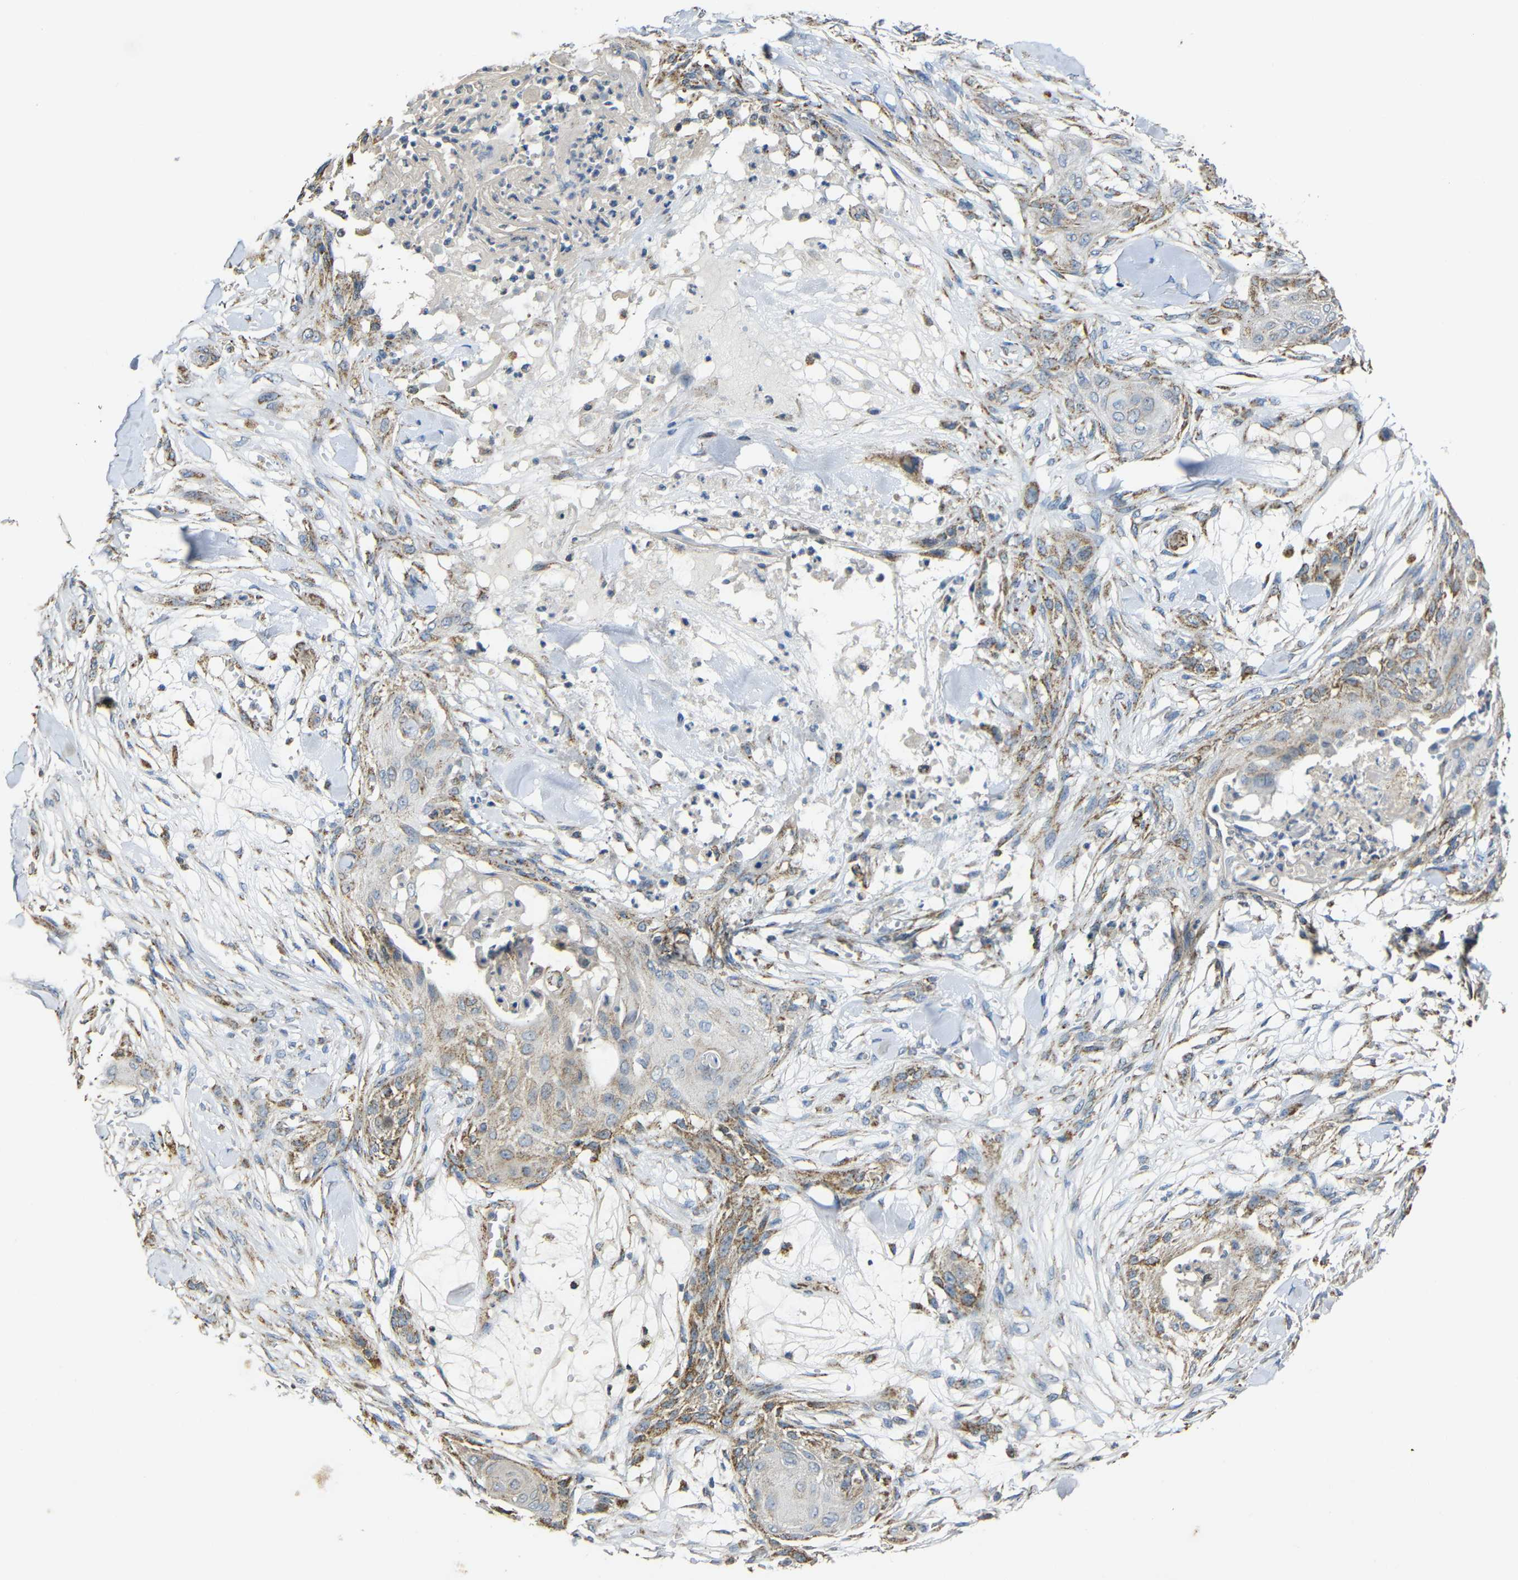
{"staining": {"intensity": "moderate", "quantity": ">75%", "location": "cytoplasmic/membranous"}, "tissue": "skin cancer", "cell_type": "Tumor cells", "image_type": "cancer", "snomed": [{"axis": "morphology", "description": "Squamous cell carcinoma, NOS"}, {"axis": "topography", "description": "Skin"}], "caption": "IHC of human squamous cell carcinoma (skin) displays medium levels of moderate cytoplasmic/membranous staining in about >75% of tumor cells.", "gene": "NR3C2", "patient": {"sex": "female", "age": 59}}